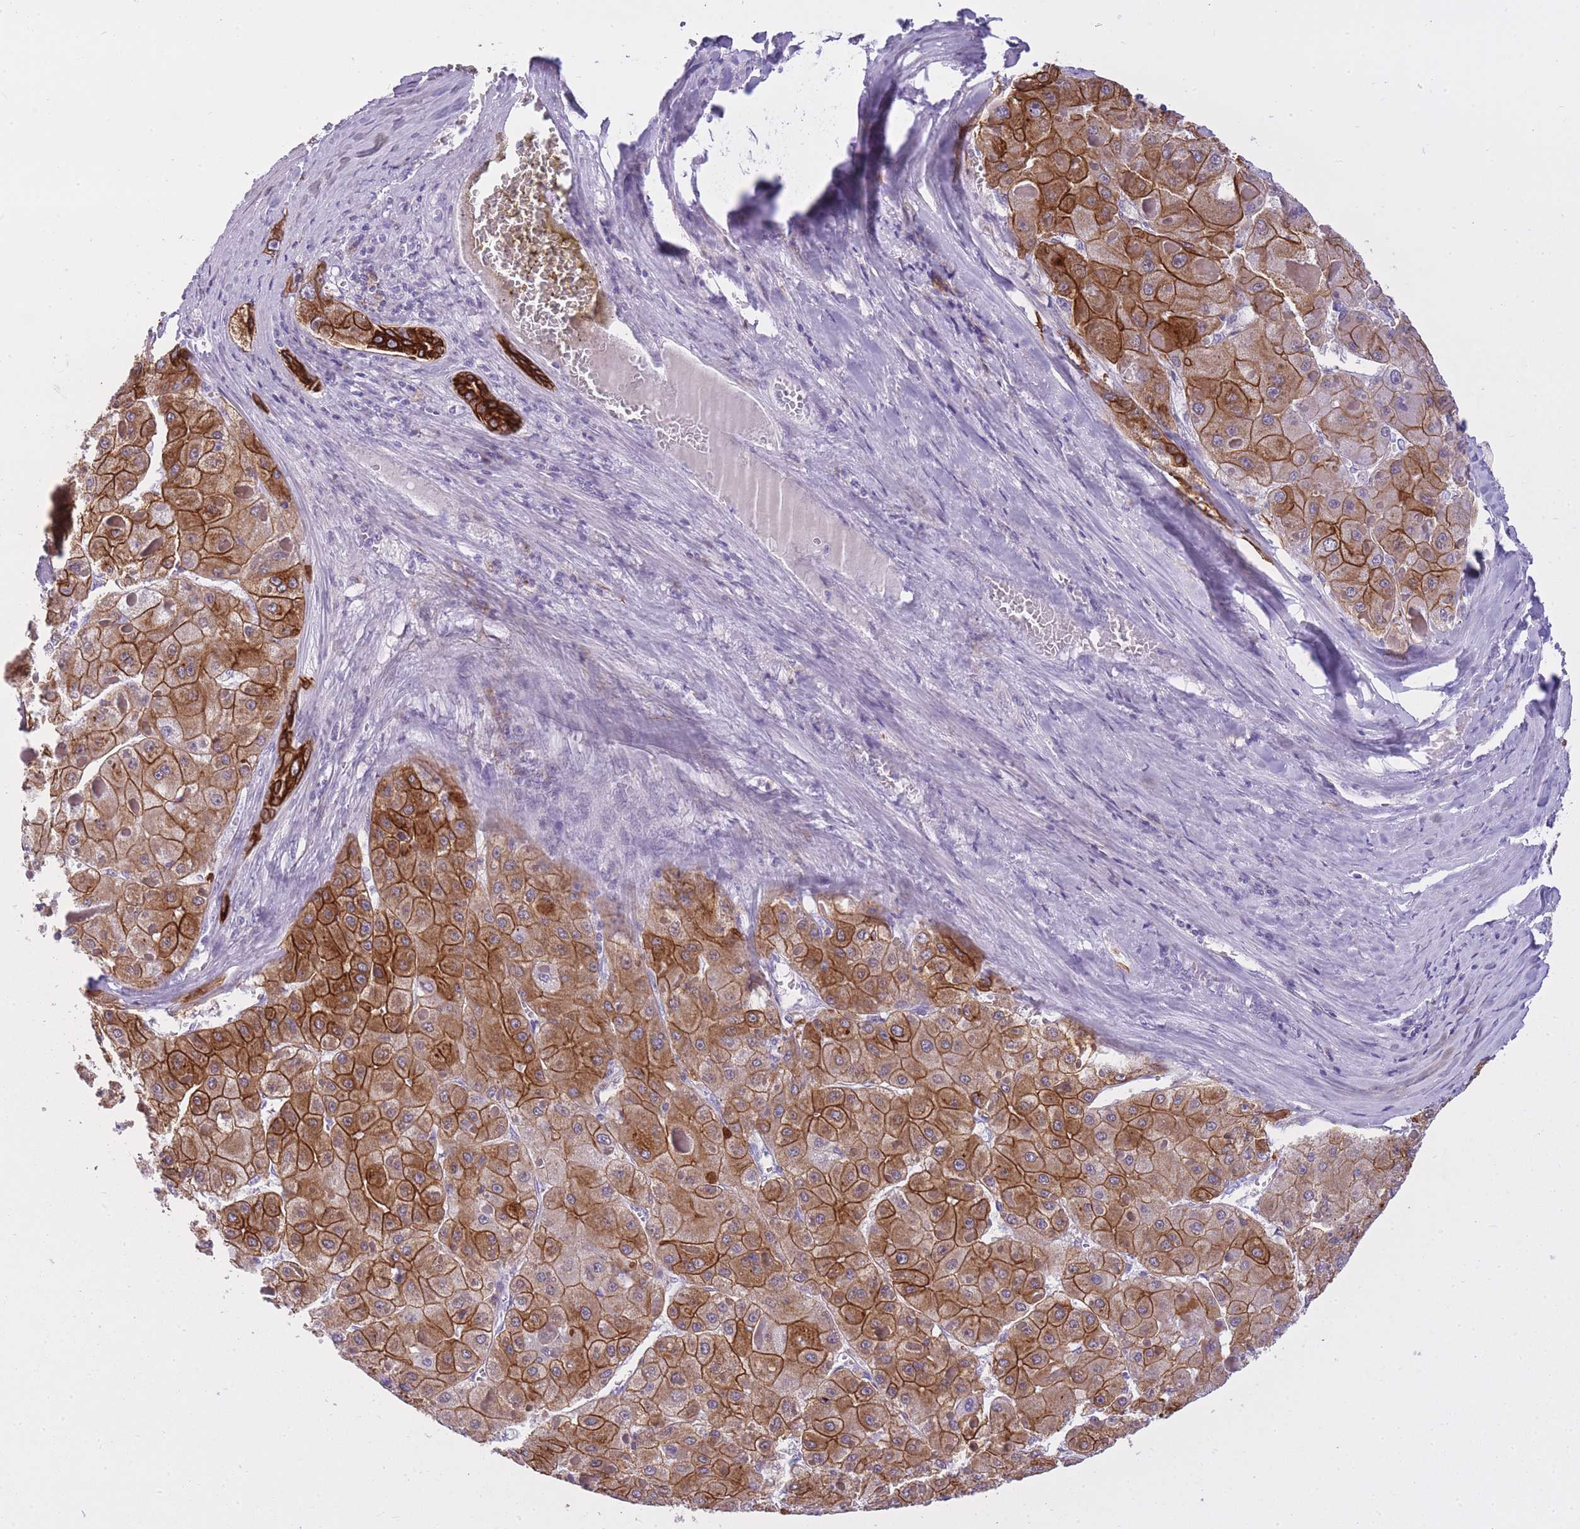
{"staining": {"intensity": "strong", "quantity": ">75%", "location": "cytoplasmic/membranous"}, "tissue": "liver cancer", "cell_type": "Tumor cells", "image_type": "cancer", "snomed": [{"axis": "morphology", "description": "Carcinoma, Hepatocellular, NOS"}, {"axis": "topography", "description": "Liver"}], "caption": "Brown immunohistochemical staining in liver hepatocellular carcinoma shows strong cytoplasmic/membranous staining in approximately >75% of tumor cells.", "gene": "RADX", "patient": {"sex": "female", "age": 73}}